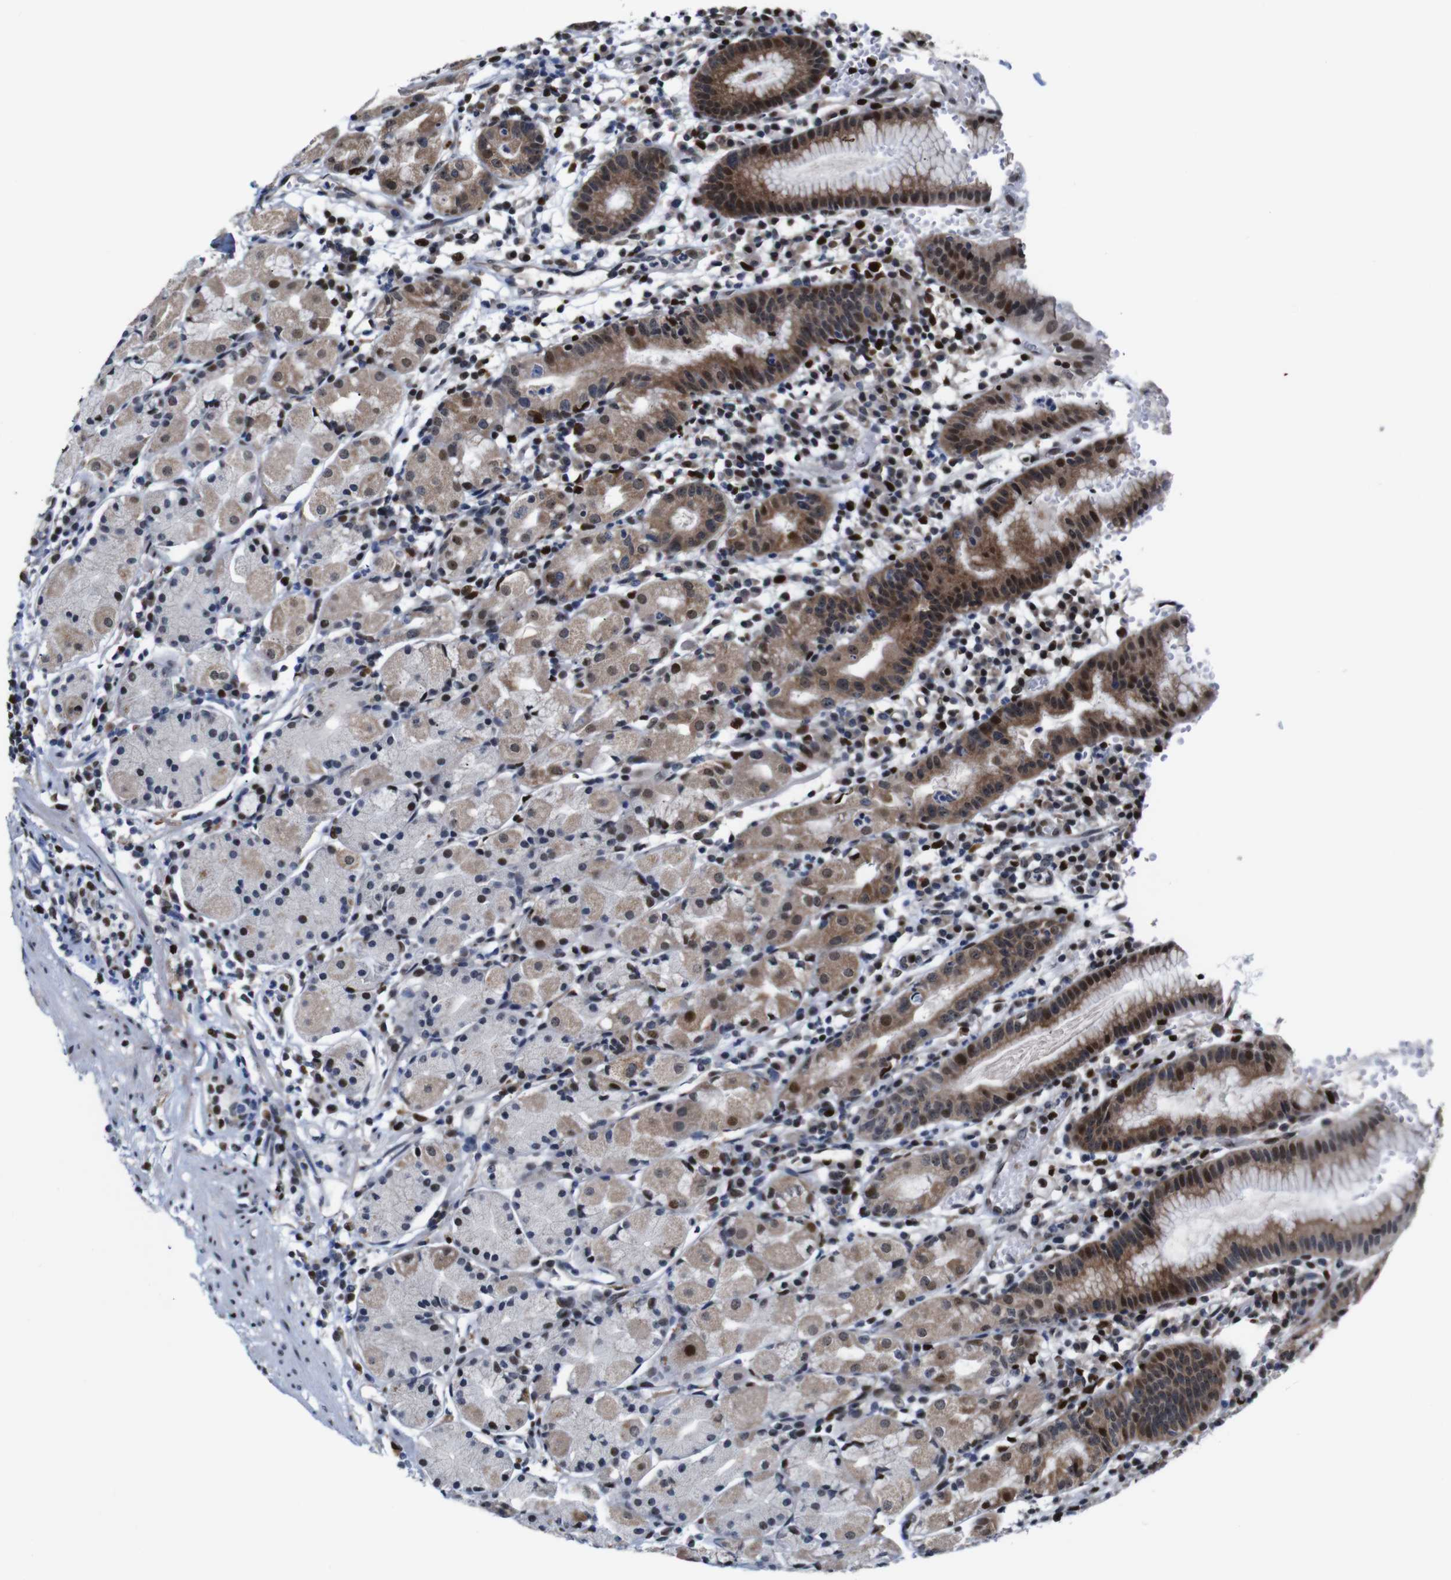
{"staining": {"intensity": "strong", "quantity": "25%-75%", "location": "cytoplasmic/membranous,nuclear"}, "tissue": "stomach", "cell_type": "Glandular cells", "image_type": "normal", "snomed": [{"axis": "morphology", "description": "Normal tissue, NOS"}, {"axis": "topography", "description": "Stomach"}, {"axis": "topography", "description": "Stomach, lower"}], "caption": "IHC photomicrograph of benign stomach stained for a protein (brown), which displays high levels of strong cytoplasmic/membranous,nuclear staining in about 25%-75% of glandular cells.", "gene": "GATA6", "patient": {"sex": "female", "age": 75}}